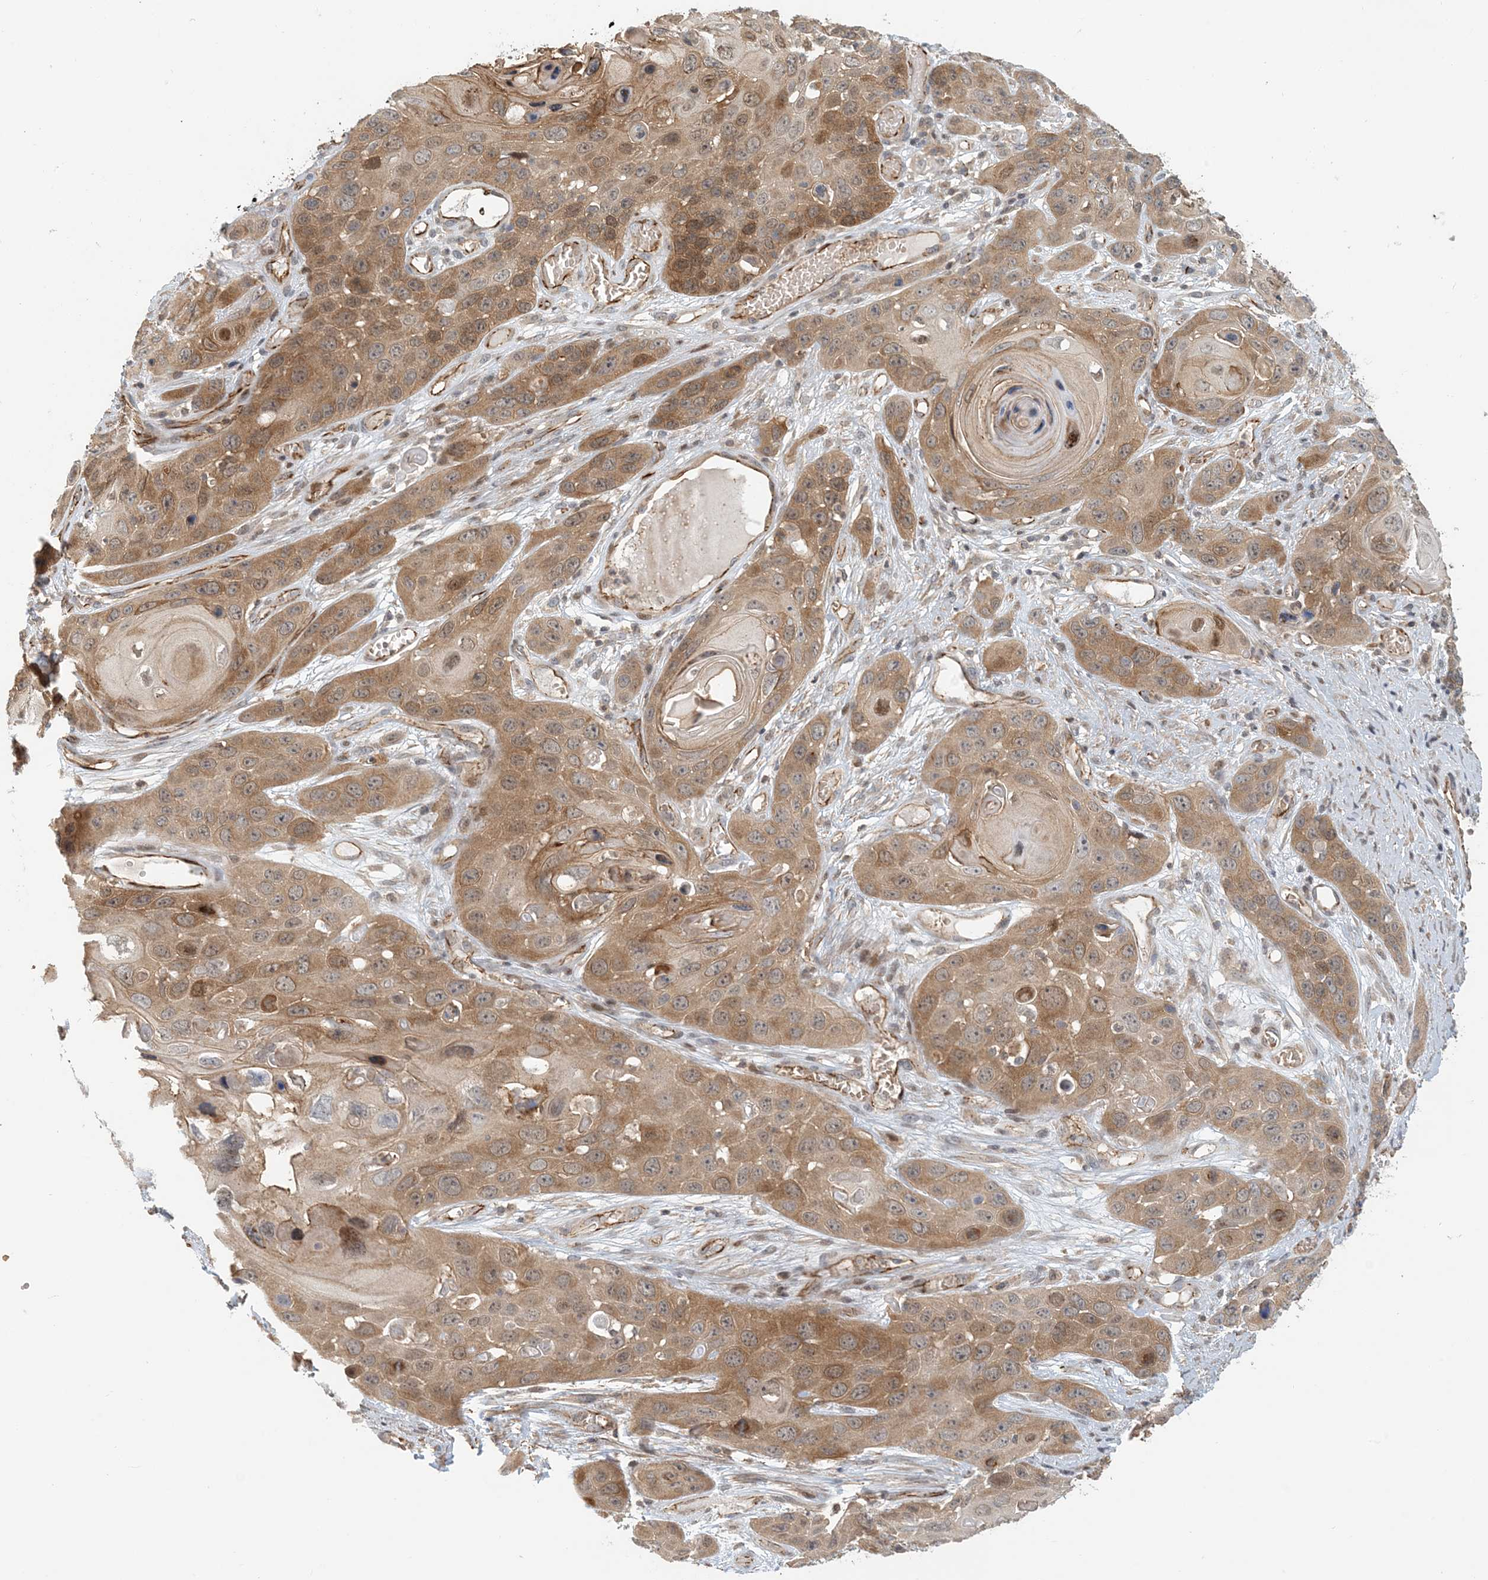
{"staining": {"intensity": "moderate", "quantity": "25%-75%", "location": "cytoplasmic/membranous"}, "tissue": "skin cancer", "cell_type": "Tumor cells", "image_type": "cancer", "snomed": [{"axis": "morphology", "description": "Squamous cell carcinoma, NOS"}, {"axis": "topography", "description": "Skin"}], "caption": "Squamous cell carcinoma (skin) stained with a brown dye shows moderate cytoplasmic/membranous positive expression in approximately 25%-75% of tumor cells.", "gene": "MAPKBP1", "patient": {"sex": "male", "age": 55}}